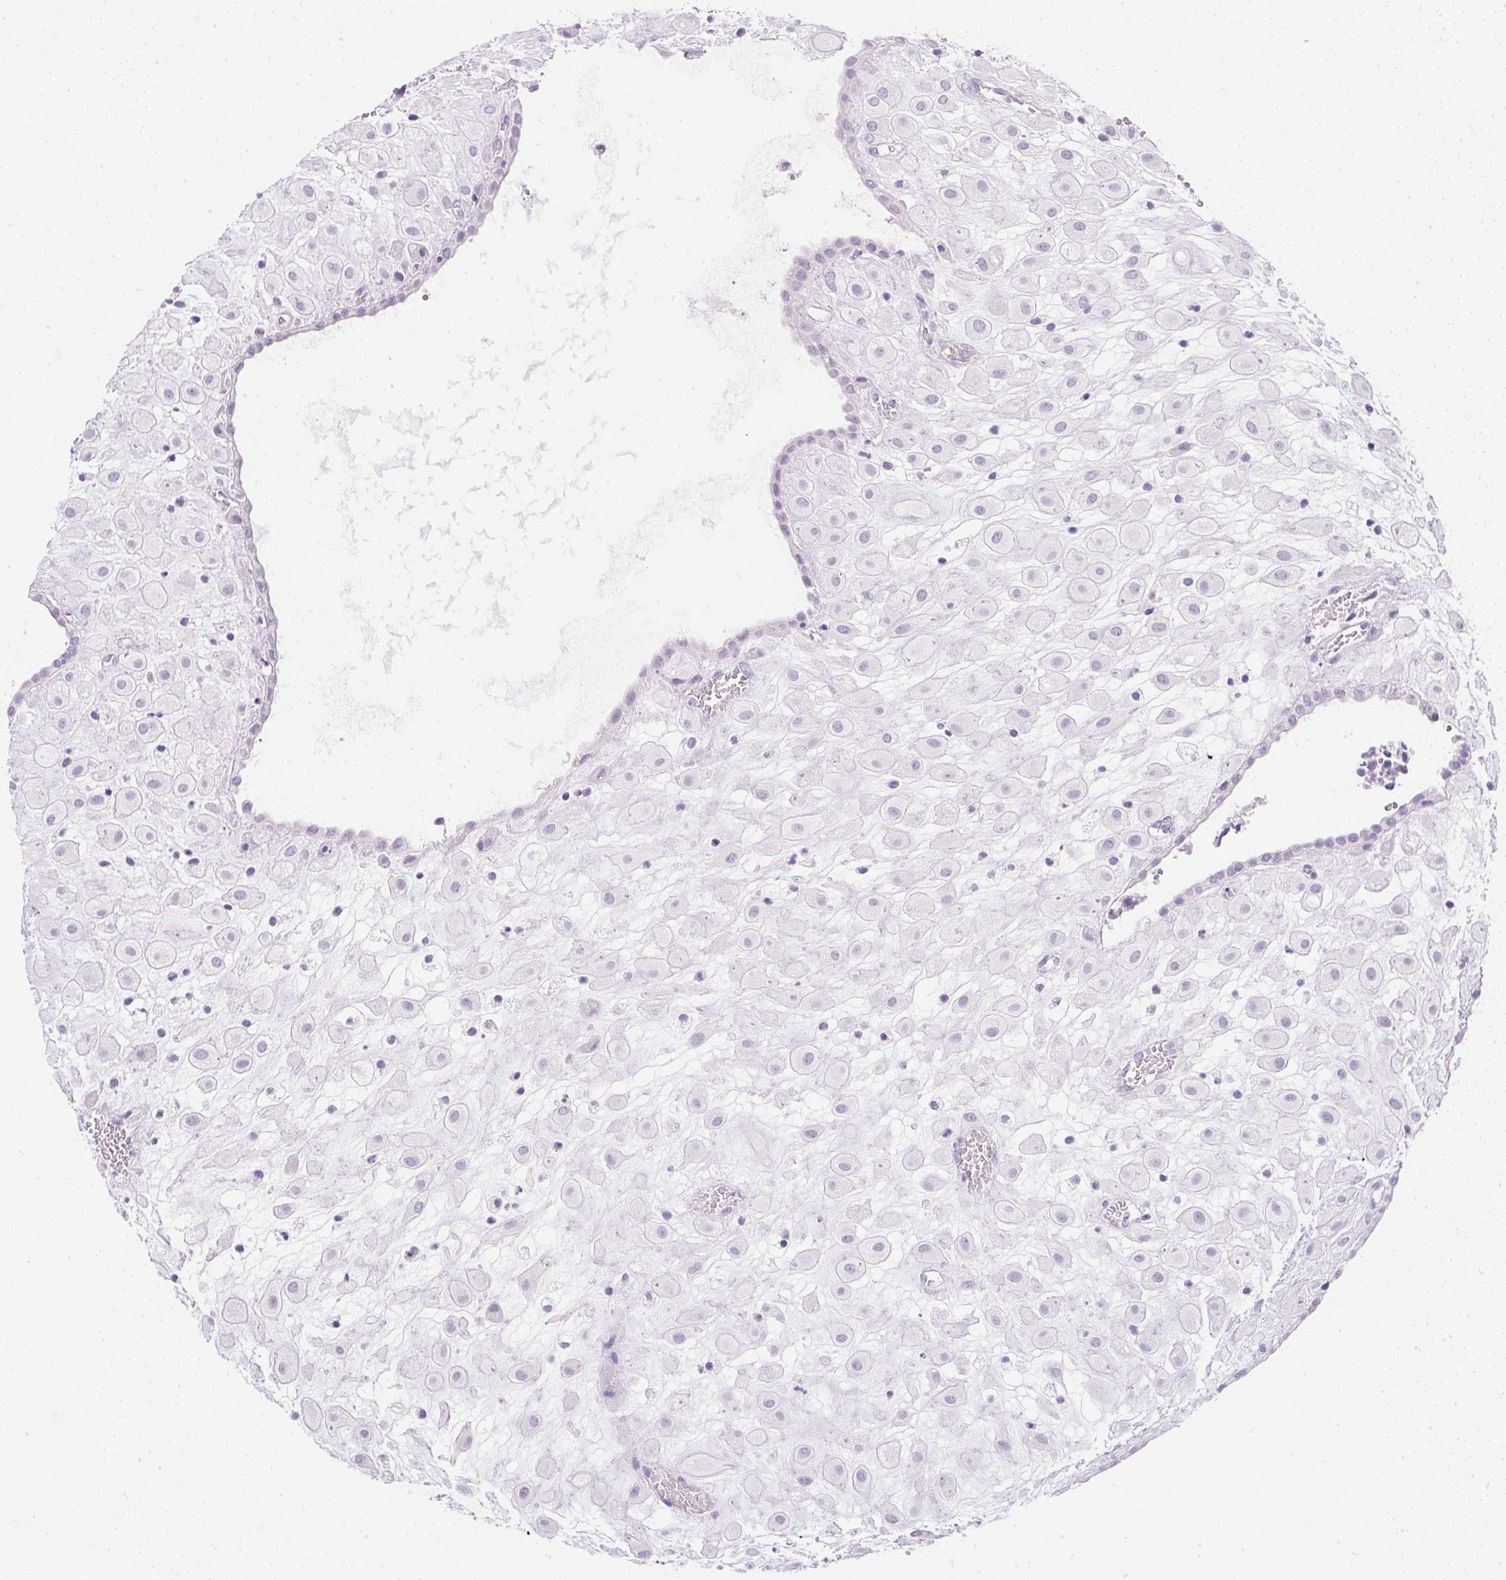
{"staining": {"intensity": "negative", "quantity": "none", "location": "none"}, "tissue": "placenta", "cell_type": "Decidual cells", "image_type": "normal", "snomed": [{"axis": "morphology", "description": "Normal tissue, NOS"}, {"axis": "topography", "description": "Placenta"}], "caption": "Immunohistochemical staining of benign human placenta exhibits no significant expression in decidual cells.", "gene": "CPB1", "patient": {"sex": "female", "age": 24}}